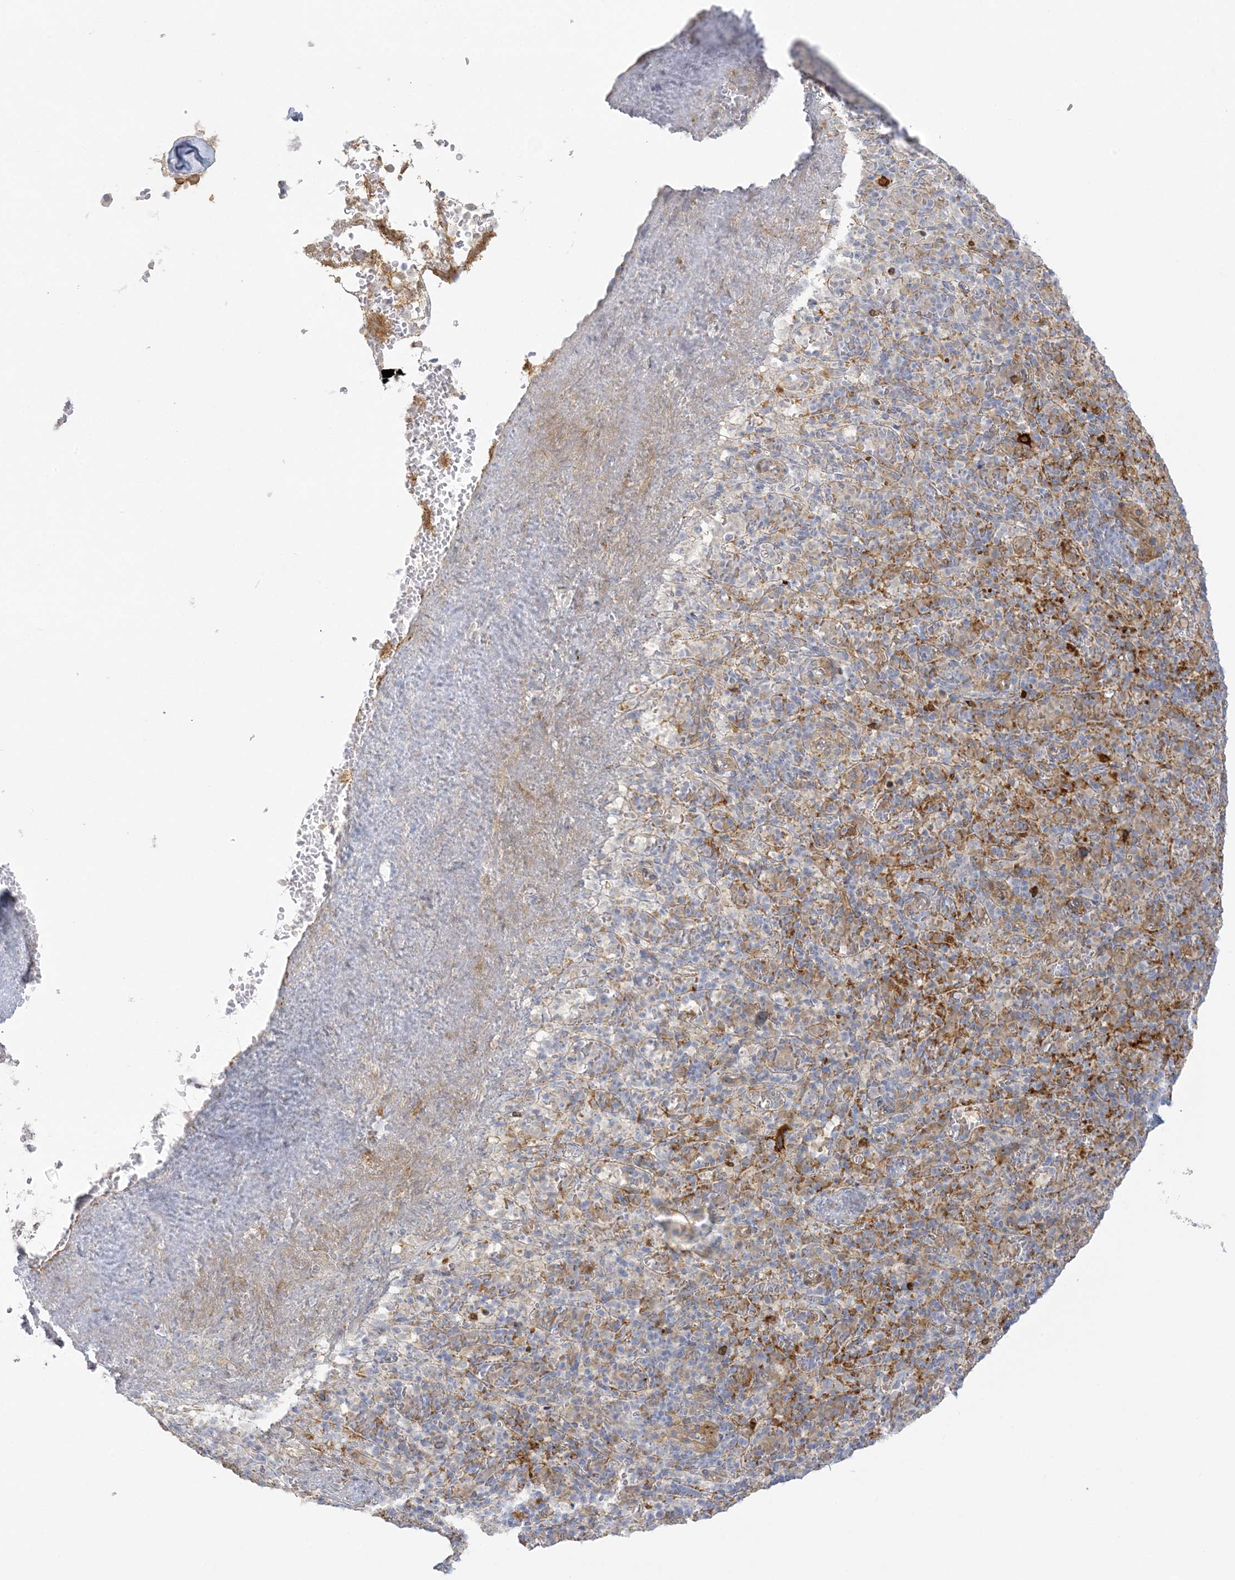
{"staining": {"intensity": "moderate", "quantity": "25%-75%", "location": "cytoplasmic/membranous"}, "tissue": "spleen", "cell_type": "Cells in red pulp", "image_type": "normal", "snomed": [{"axis": "morphology", "description": "Normal tissue, NOS"}, {"axis": "topography", "description": "Spleen"}], "caption": "A photomicrograph of human spleen stained for a protein exhibits moderate cytoplasmic/membranous brown staining in cells in red pulp. Nuclei are stained in blue.", "gene": "ICMT", "patient": {"sex": "female", "age": 74}}